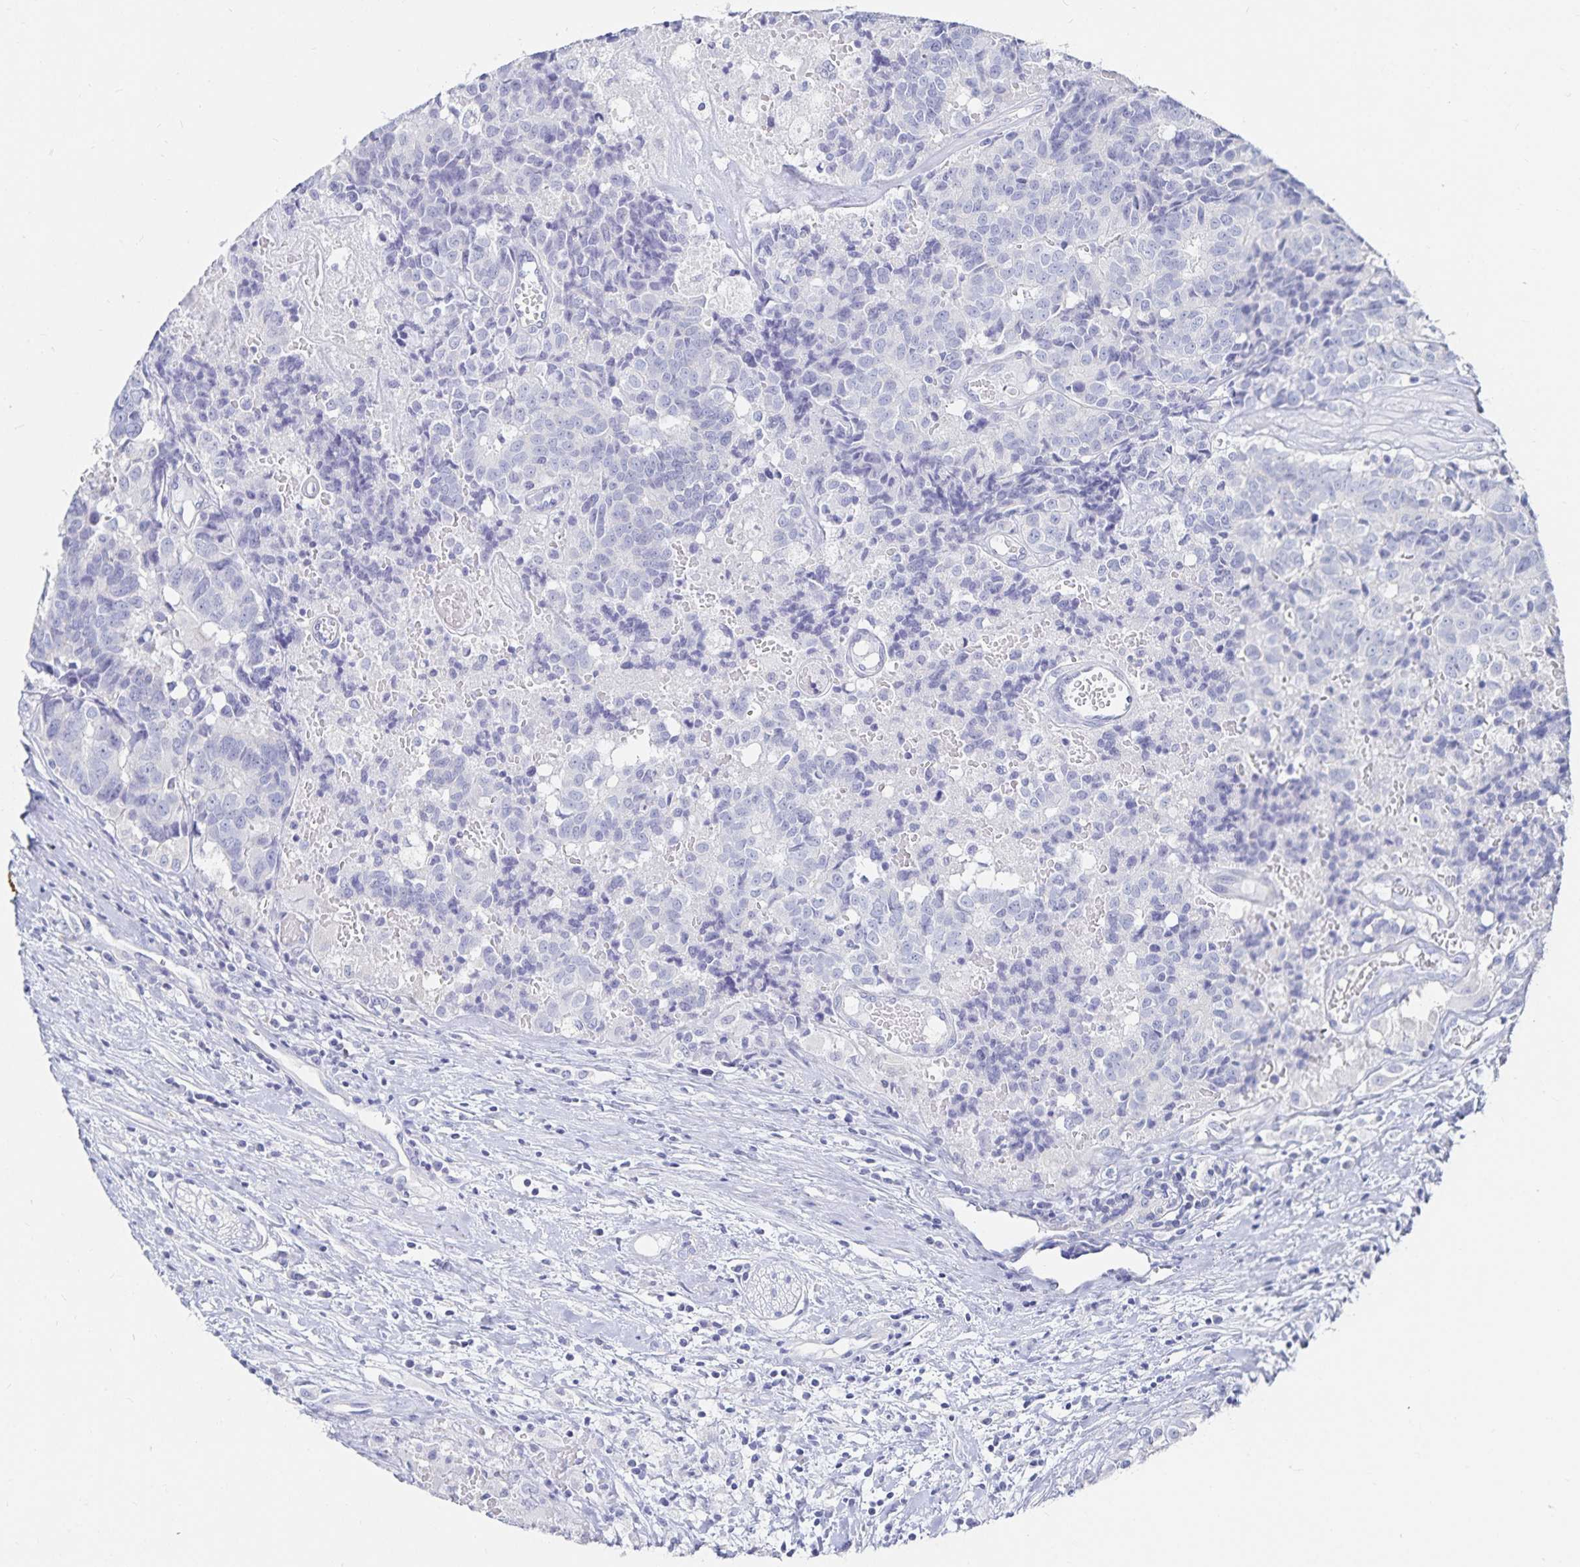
{"staining": {"intensity": "negative", "quantity": "none", "location": "none"}, "tissue": "prostate cancer", "cell_type": "Tumor cells", "image_type": "cancer", "snomed": [{"axis": "morphology", "description": "Adenocarcinoma, High grade"}, {"axis": "topography", "description": "Prostate and seminal vesicle, NOS"}], "caption": "High power microscopy micrograph of an IHC micrograph of prostate cancer, revealing no significant expression in tumor cells.", "gene": "TNIP1", "patient": {"sex": "male", "age": 60}}